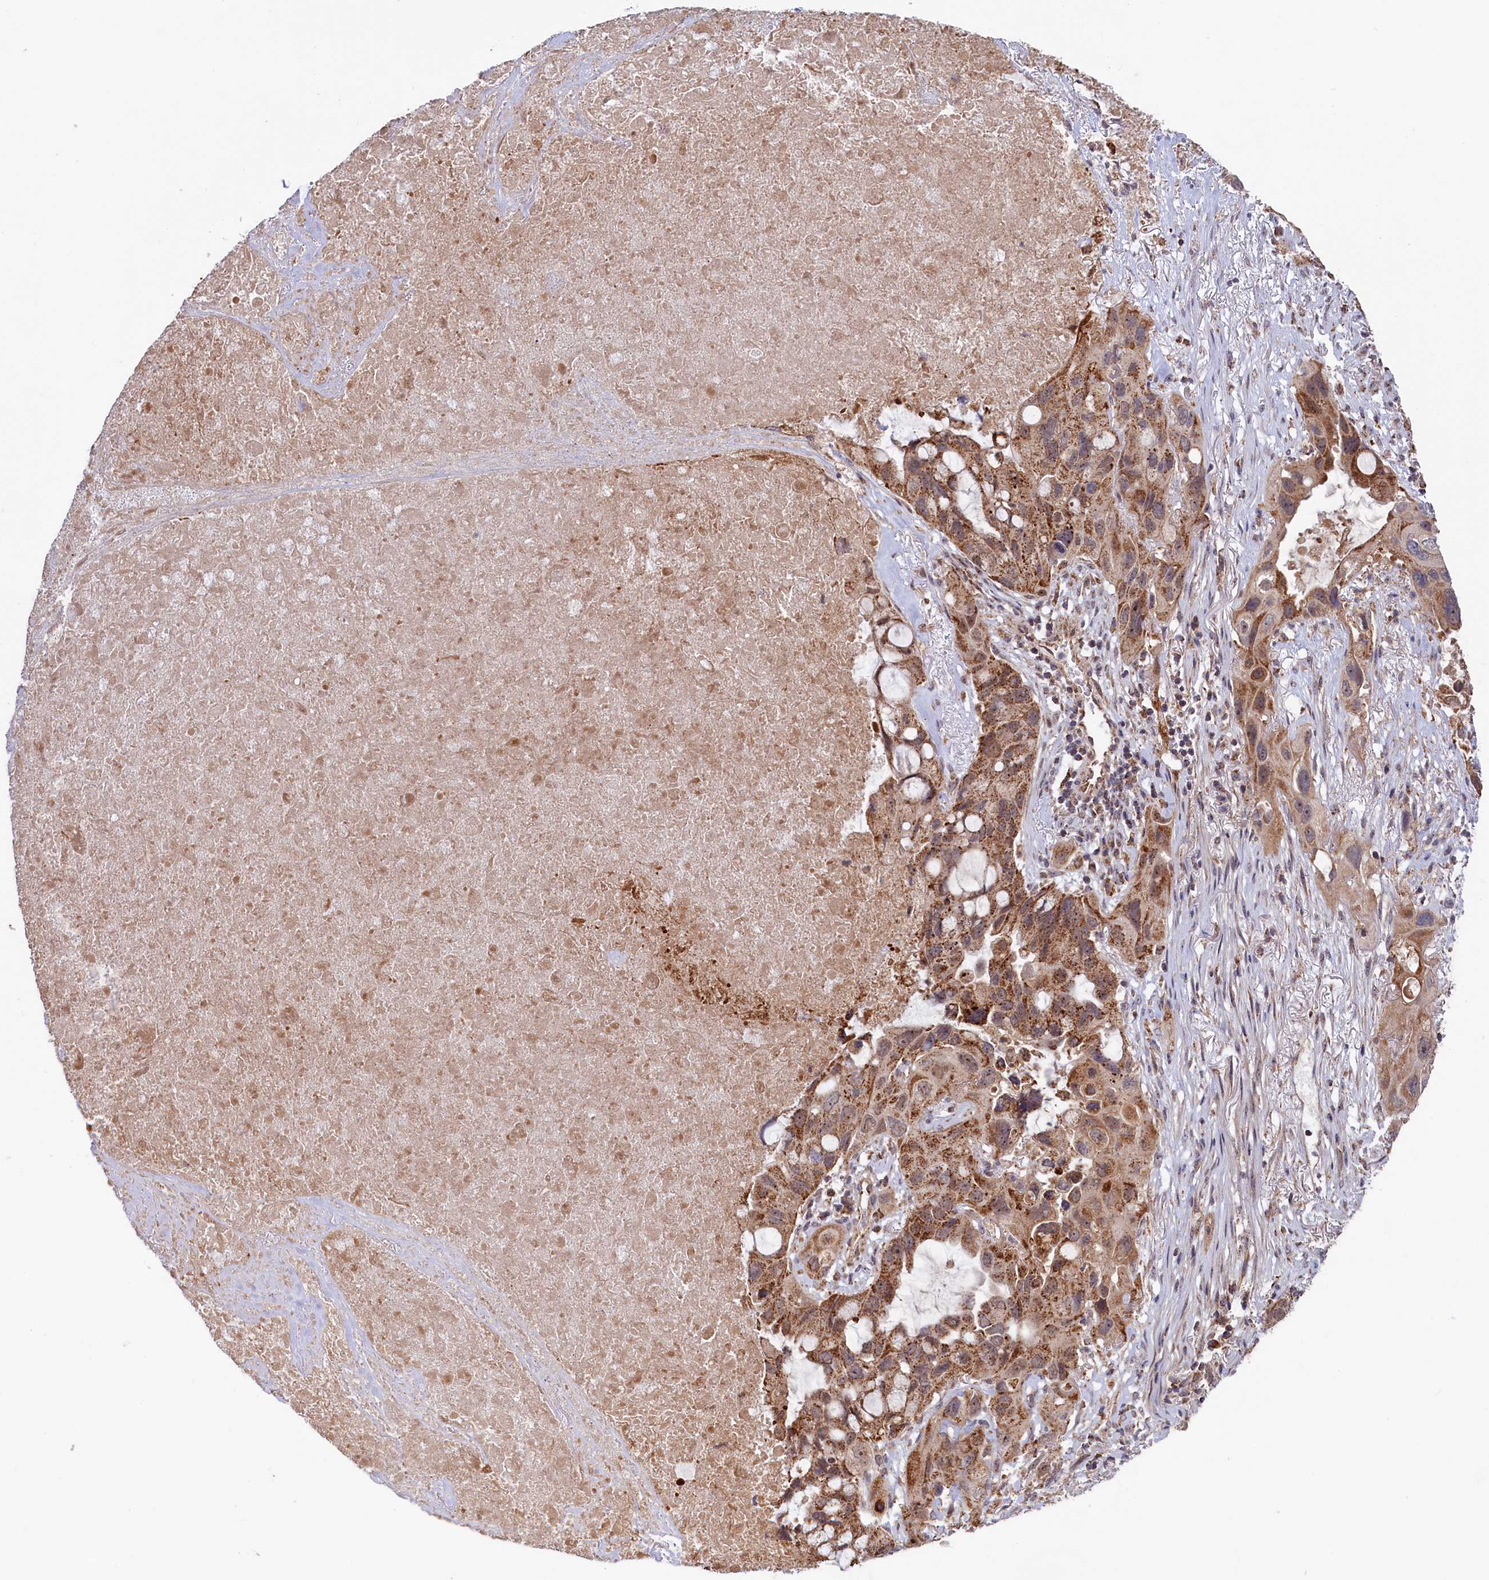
{"staining": {"intensity": "moderate", "quantity": ">75%", "location": "cytoplasmic/membranous"}, "tissue": "lung cancer", "cell_type": "Tumor cells", "image_type": "cancer", "snomed": [{"axis": "morphology", "description": "Squamous cell carcinoma, NOS"}, {"axis": "topography", "description": "Lung"}], "caption": "A photomicrograph showing moderate cytoplasmic/membranous expression in about >75% of tumor cells in squamous cell carcinoma (lung), as visualized by brown immunohistochemical staining.", "gene": "DUS3L", "patient": {"sex": "female", "age": 73}}